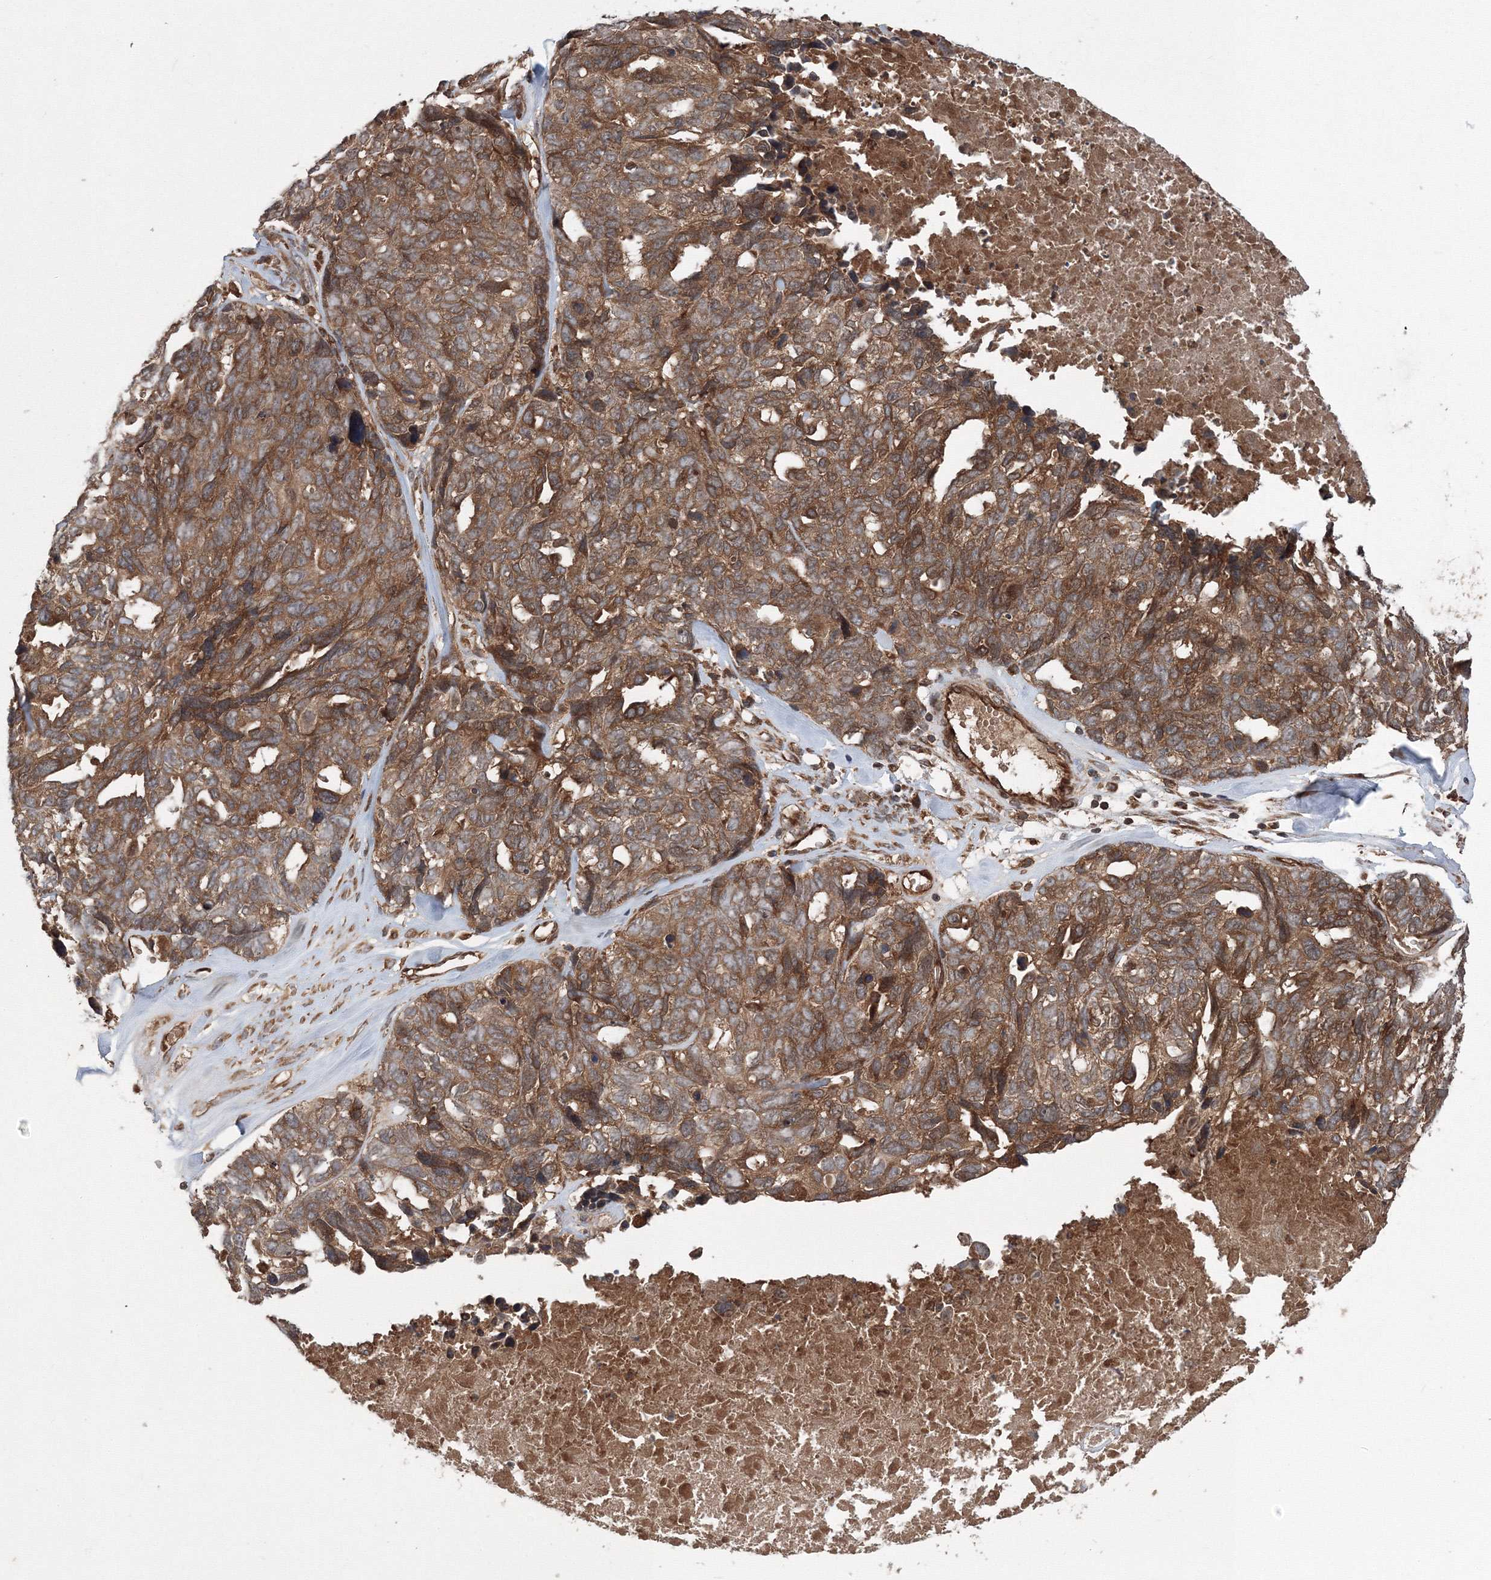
{"staining": {"intensity": "moderate", "quantity": ">75%", "location": "cytoplasmic/membranous"}, "tissue": "ovarian cancer", "cell_type": "Tumor cells", "image_type": "cancer", "snomed": [{"axis": "morphology", "description": "Cystadenocarcinoma, serous, NOS"}, {"axis": "topography", "description": "Ovary"}], "caption": "Serous cystadenocarcinoma (ovarian) stained for a protein reveals moderate cytoplasmic/membranous positivity in tumor cells.", "gene": "ATG3", "patient": {"sex": "female", "age": 79}}